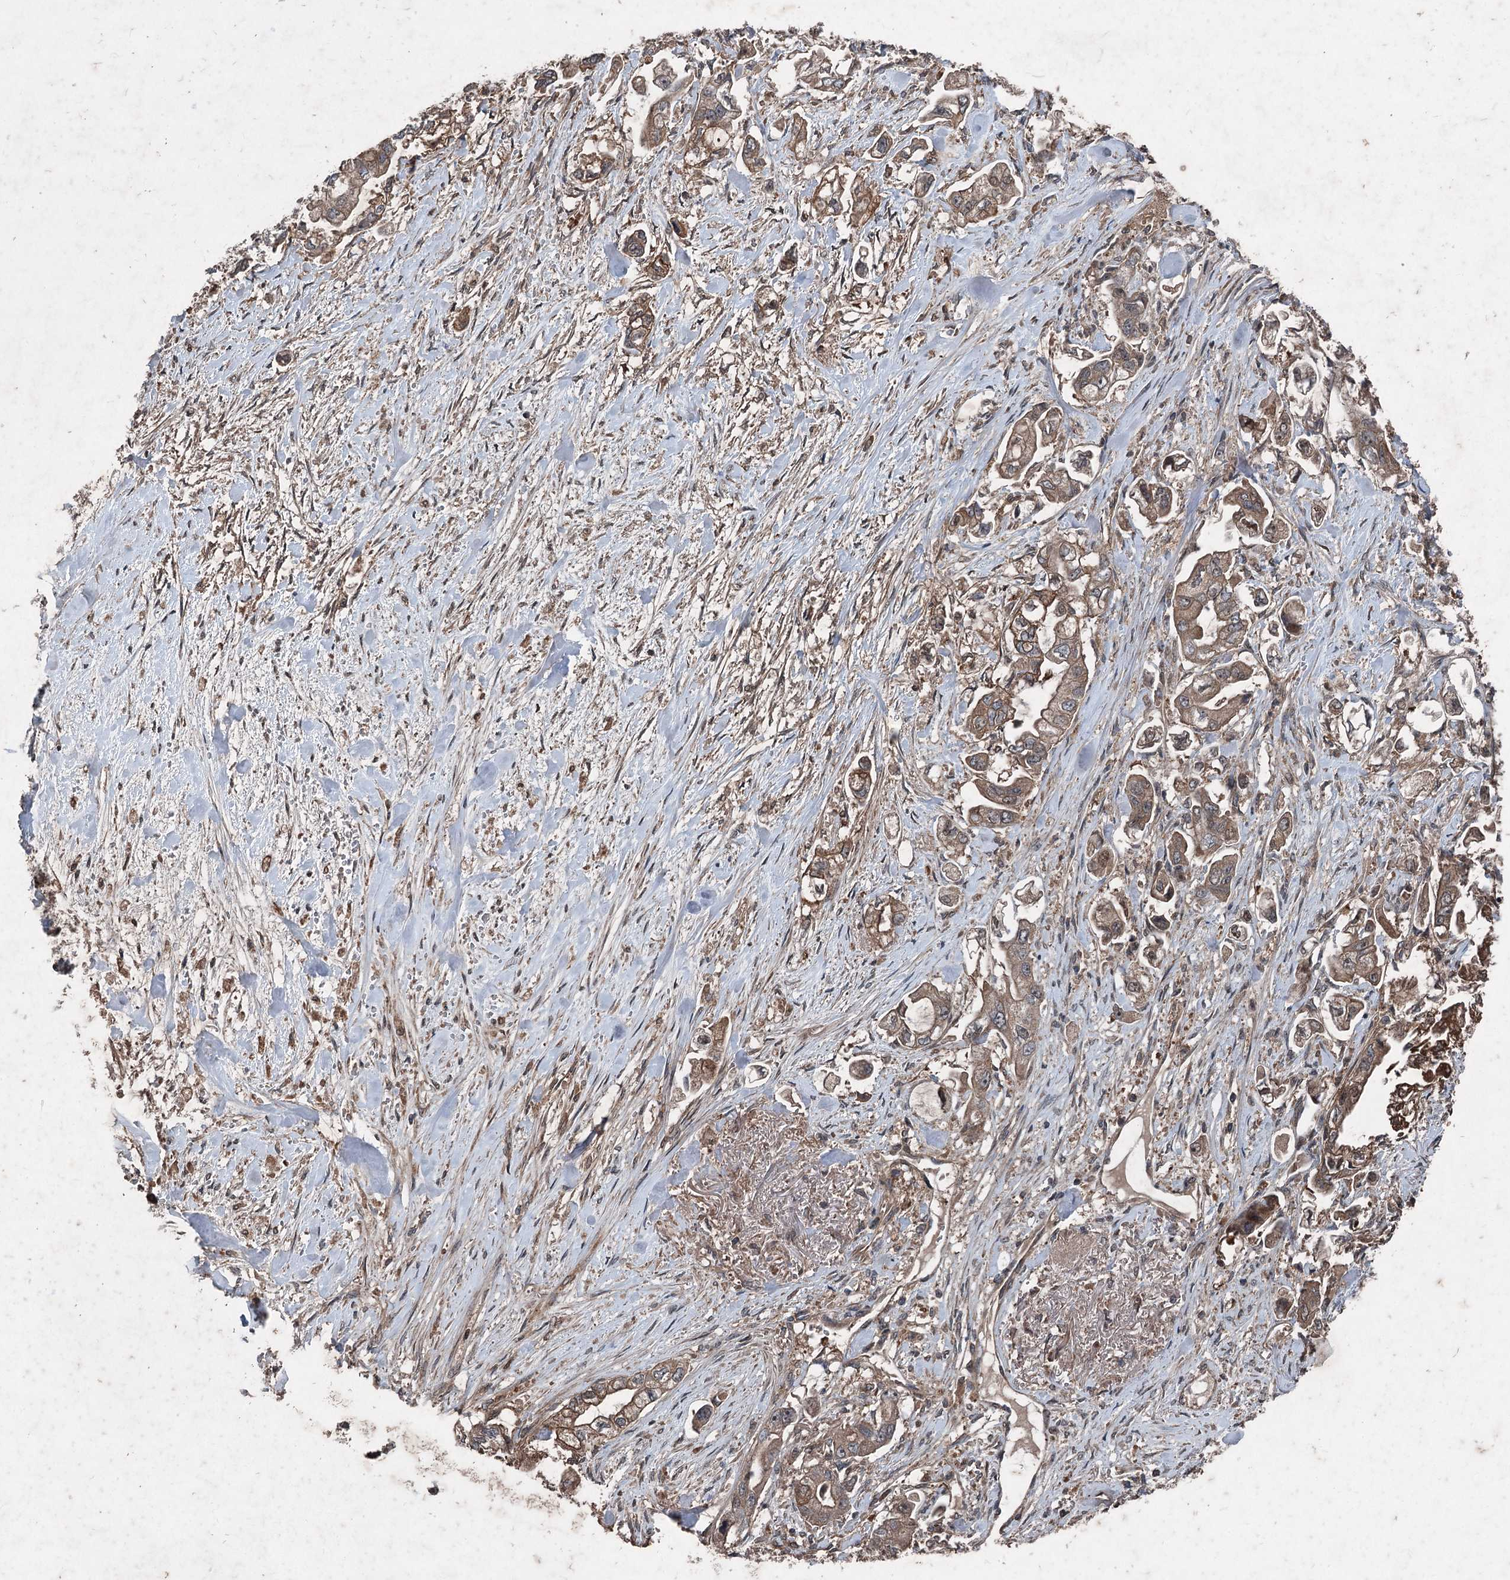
{"staining": {"intensity": "moderate", "quantity": ">75%", "location": "cytoplasmic/membranous"}, "tissue": "stomach cancer", "cell_type": "Tumor cells", "image_type": "cancer", "snomed": [{"axis": "morphology", "description": "Adenocarcinoma, NOS"}, {"axis": "topography", "description": "Stomach"}], "caption": "Human adenocarcinoma (stomach) stained for a protein (brown) shows moderate cytoplasmic/membranous positive expression in approximately >75% of tumor cells.", "gene": "ALAS1", "patient": {"sex": "male", "age": 62}}